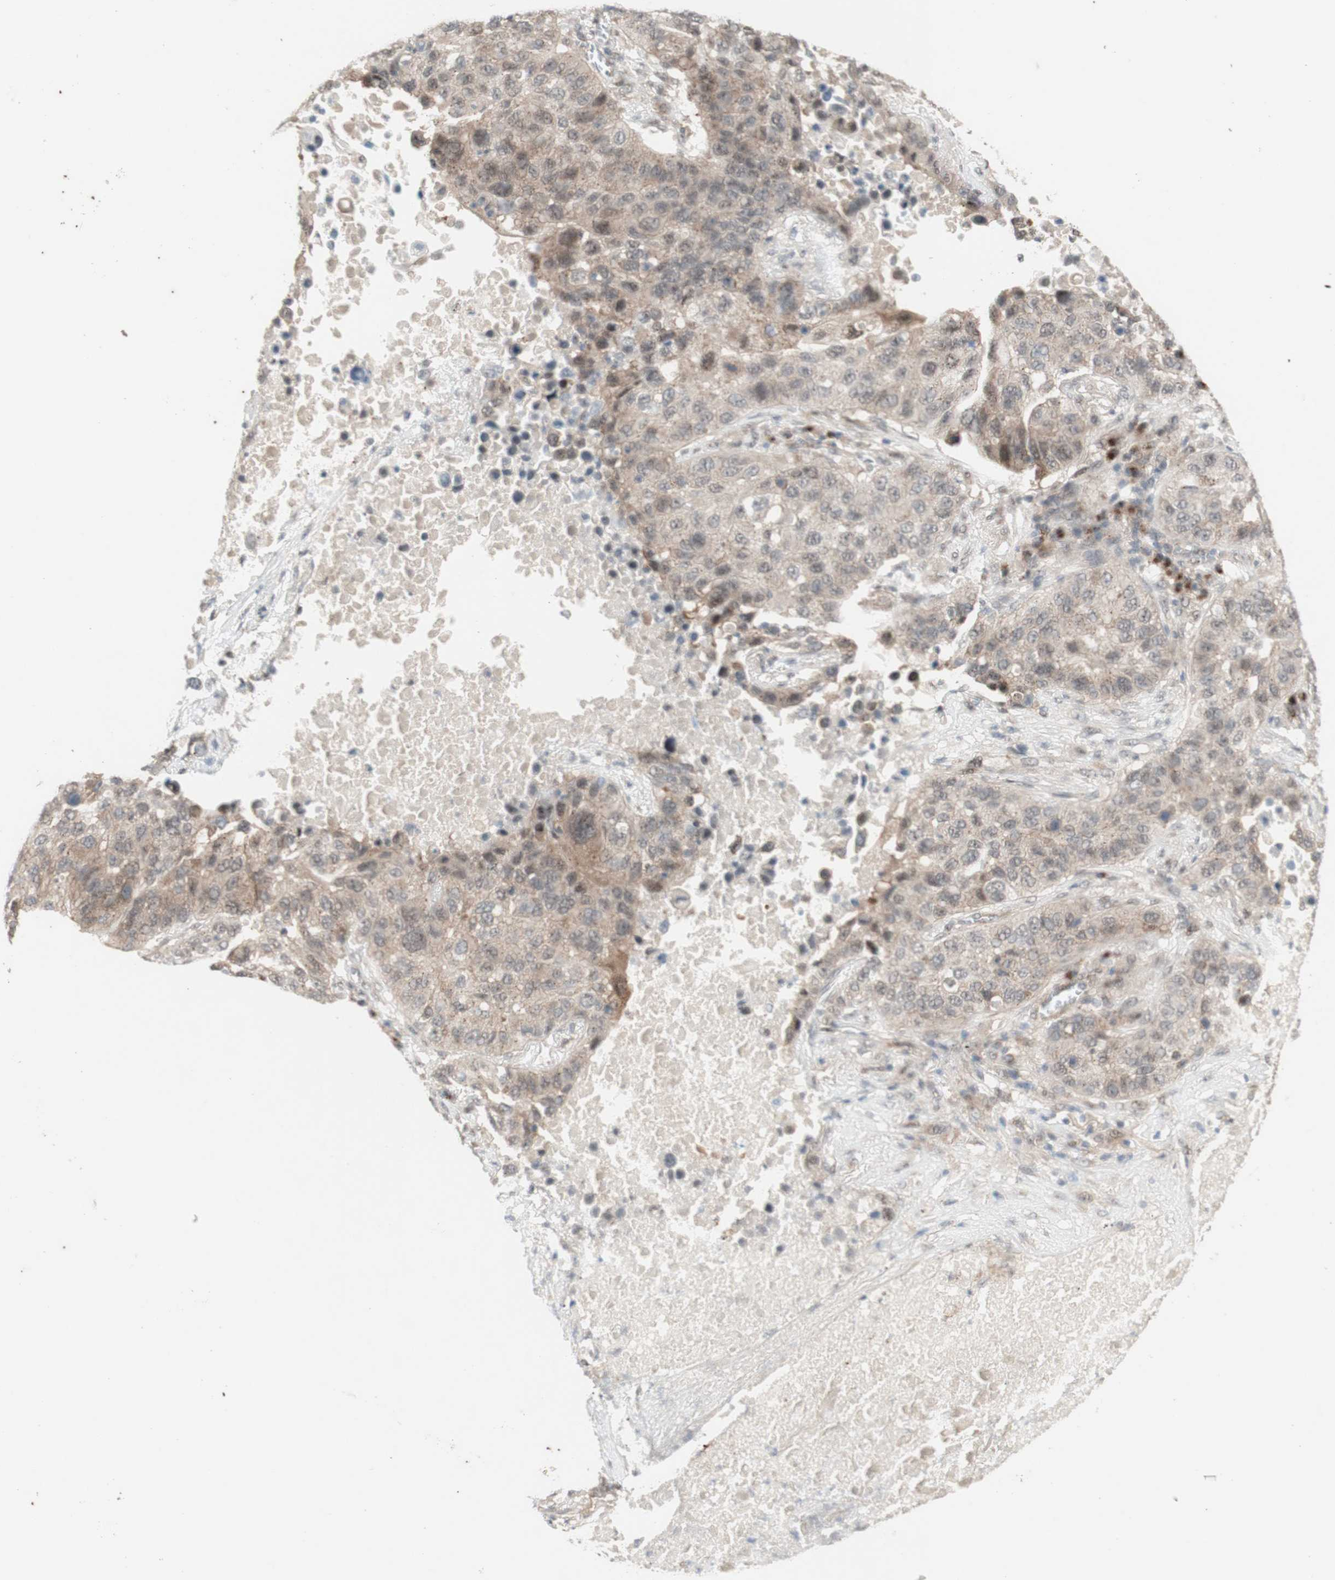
{"staining": {"intensity": "moderate", "quantity": ">75%", "location": "cytoplasmic/membranous"}, "tissue": "lung cancer", "cell_type": "Tumor cells", "image_type": "cancer", "snomed": [{"axis": "morphology", "description": "Squamous cell carcinoma, NOS"}, {"axis": "topography", "description": "Lung"}], "caption": "Lung cancer tissue exhibits moderate cytoplasmic/membranous positivity in about >75% of tumor cells Immunohistochemistry (ihc) stains the protein of interest in brown and the nuclei are stained blue.", "gene": "CYLD", "patient": {"sex": "male", "age": 57}}